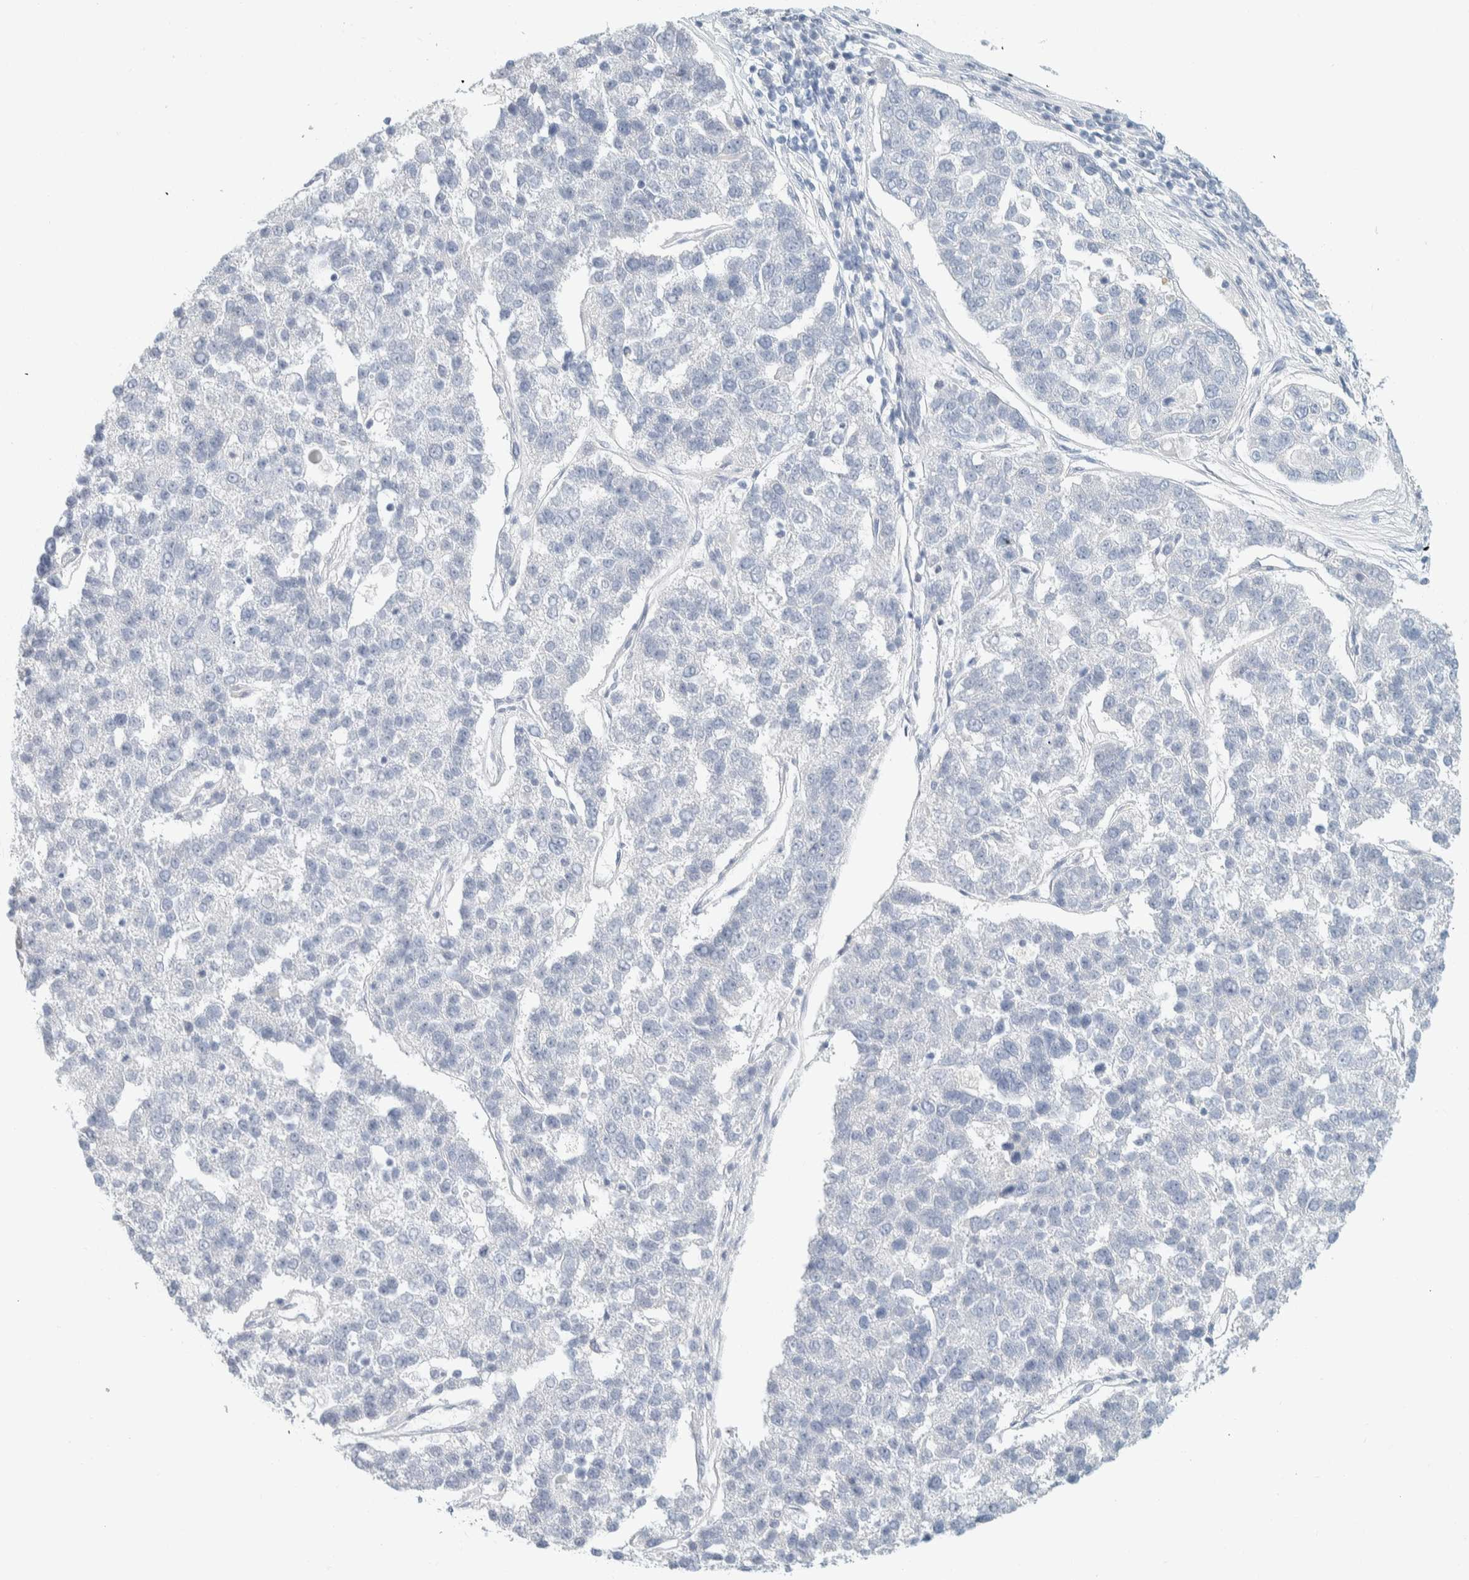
{"staining": {"intensity": "negative", "quantity": "none", "location": "none"}, "tissue": "pancreatic cancer", "cell_type": "Tumor cells", "image_type": "cancer", "snomed": [{"axis": "morphology", "description": "Adenocarcinoma, NOS"}, {"axis": "topography", "description": "Pancreas"}], "caption": "Human pancreatic adenocarcinoma stained for a protein using immunohistochemistry reveals no positivity in tumor cells.", "gene": "ALOX12B", "patient": {"sex": "female", "age": 61}}